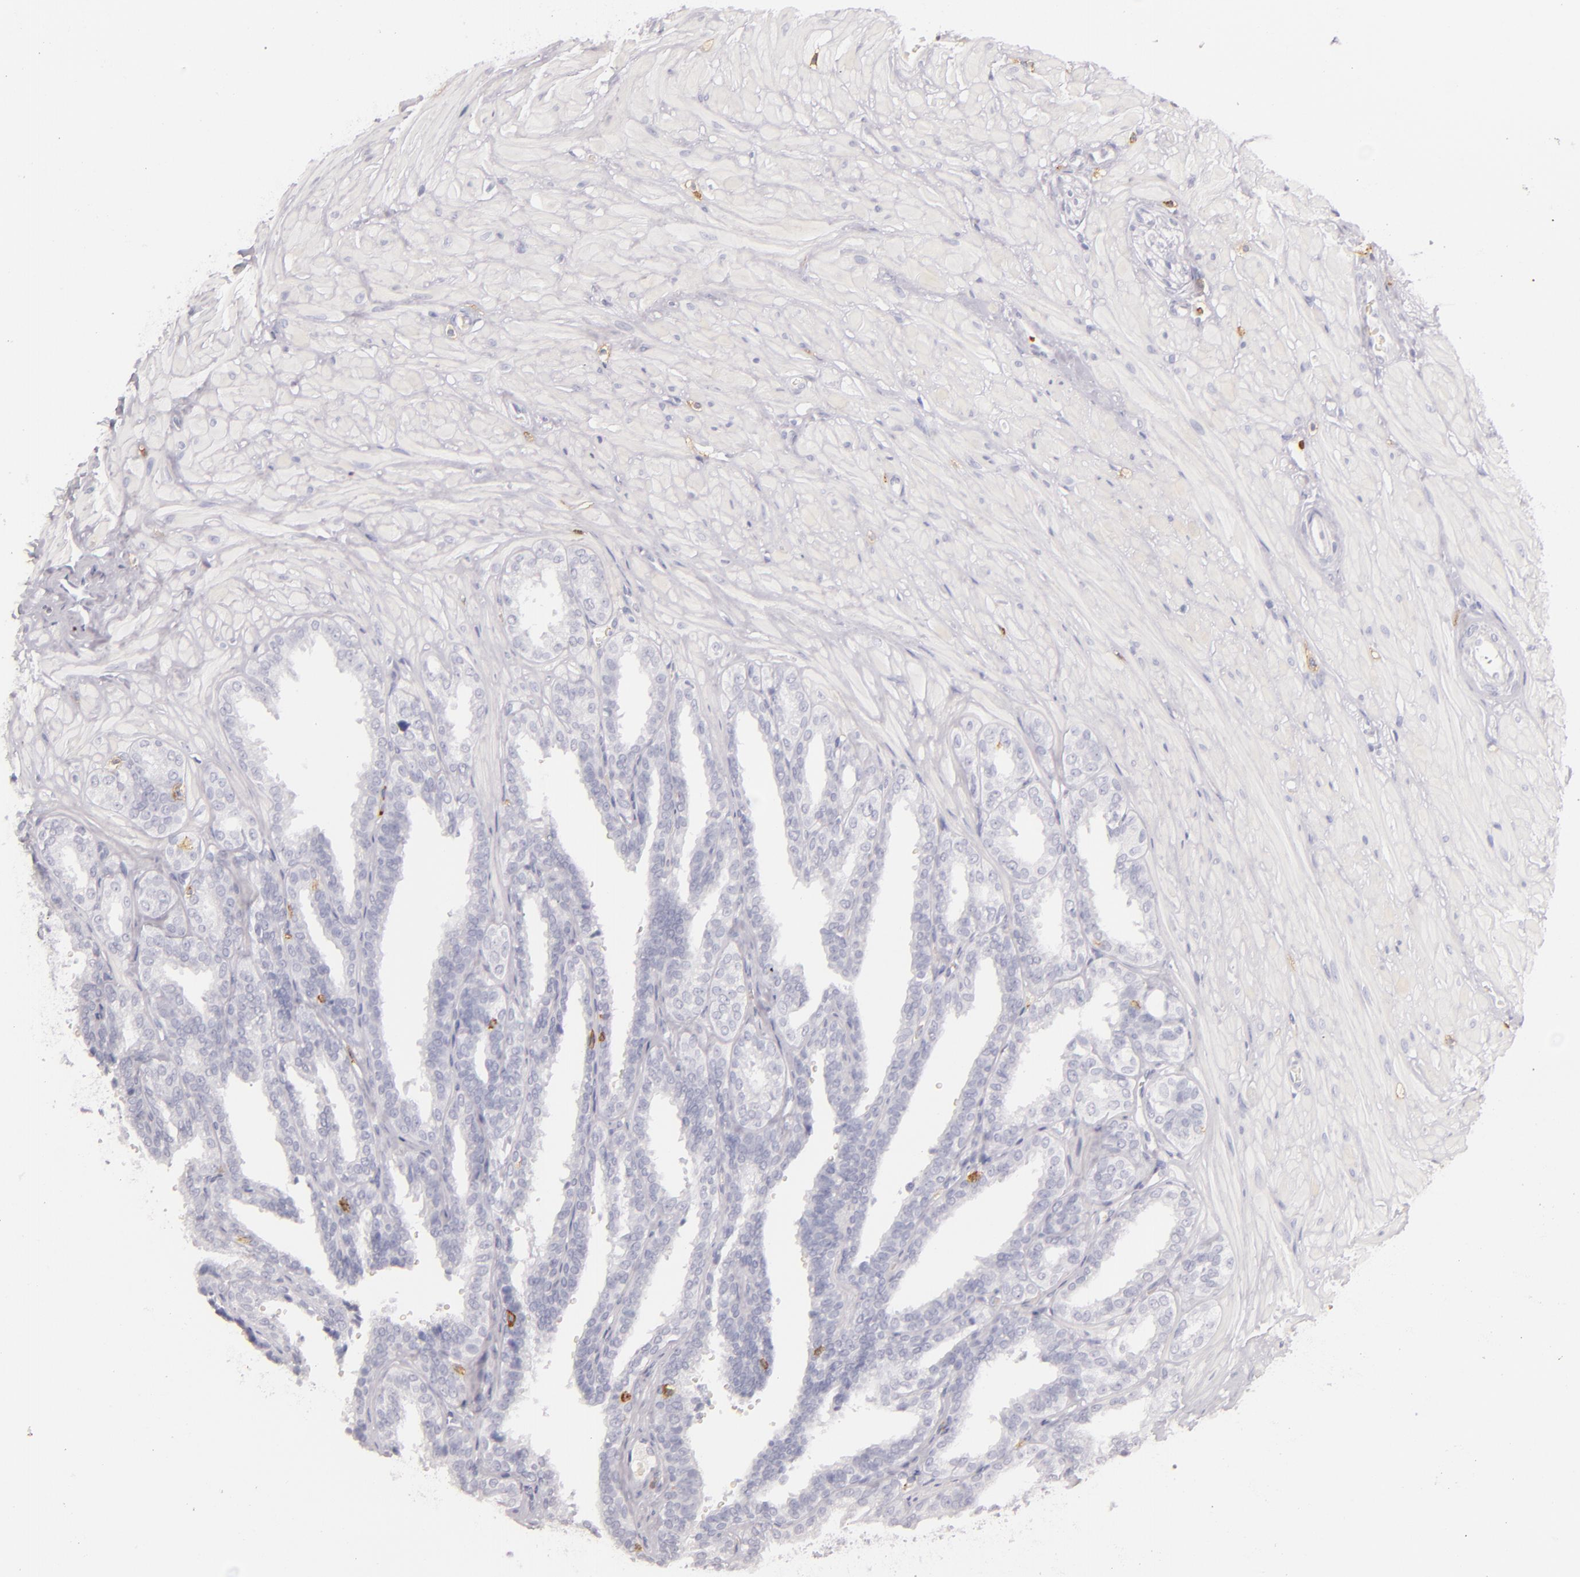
{"staining": {"intensity": "negative", "quantity": "none", "location": "none"}, "tissue": "seminal vesicle", "cell_type": "Glandular cells", "image_type": "normal", "snomed": [{"axis": "morphology", "description": "Normal tissue, NOS"}, {"axis": "topography", "description": "Seminal veicle"}], "caption": "Protein analysis of normal seminal vesicle exhibits no significant staining in glandular cells. (DAB (3,3'-diaminobenzidine) immunohistochemistry visualized using brightfield microscopy, high magnification).", "gene": "LAT", "patient": {"sex": "male", "age": 26}}